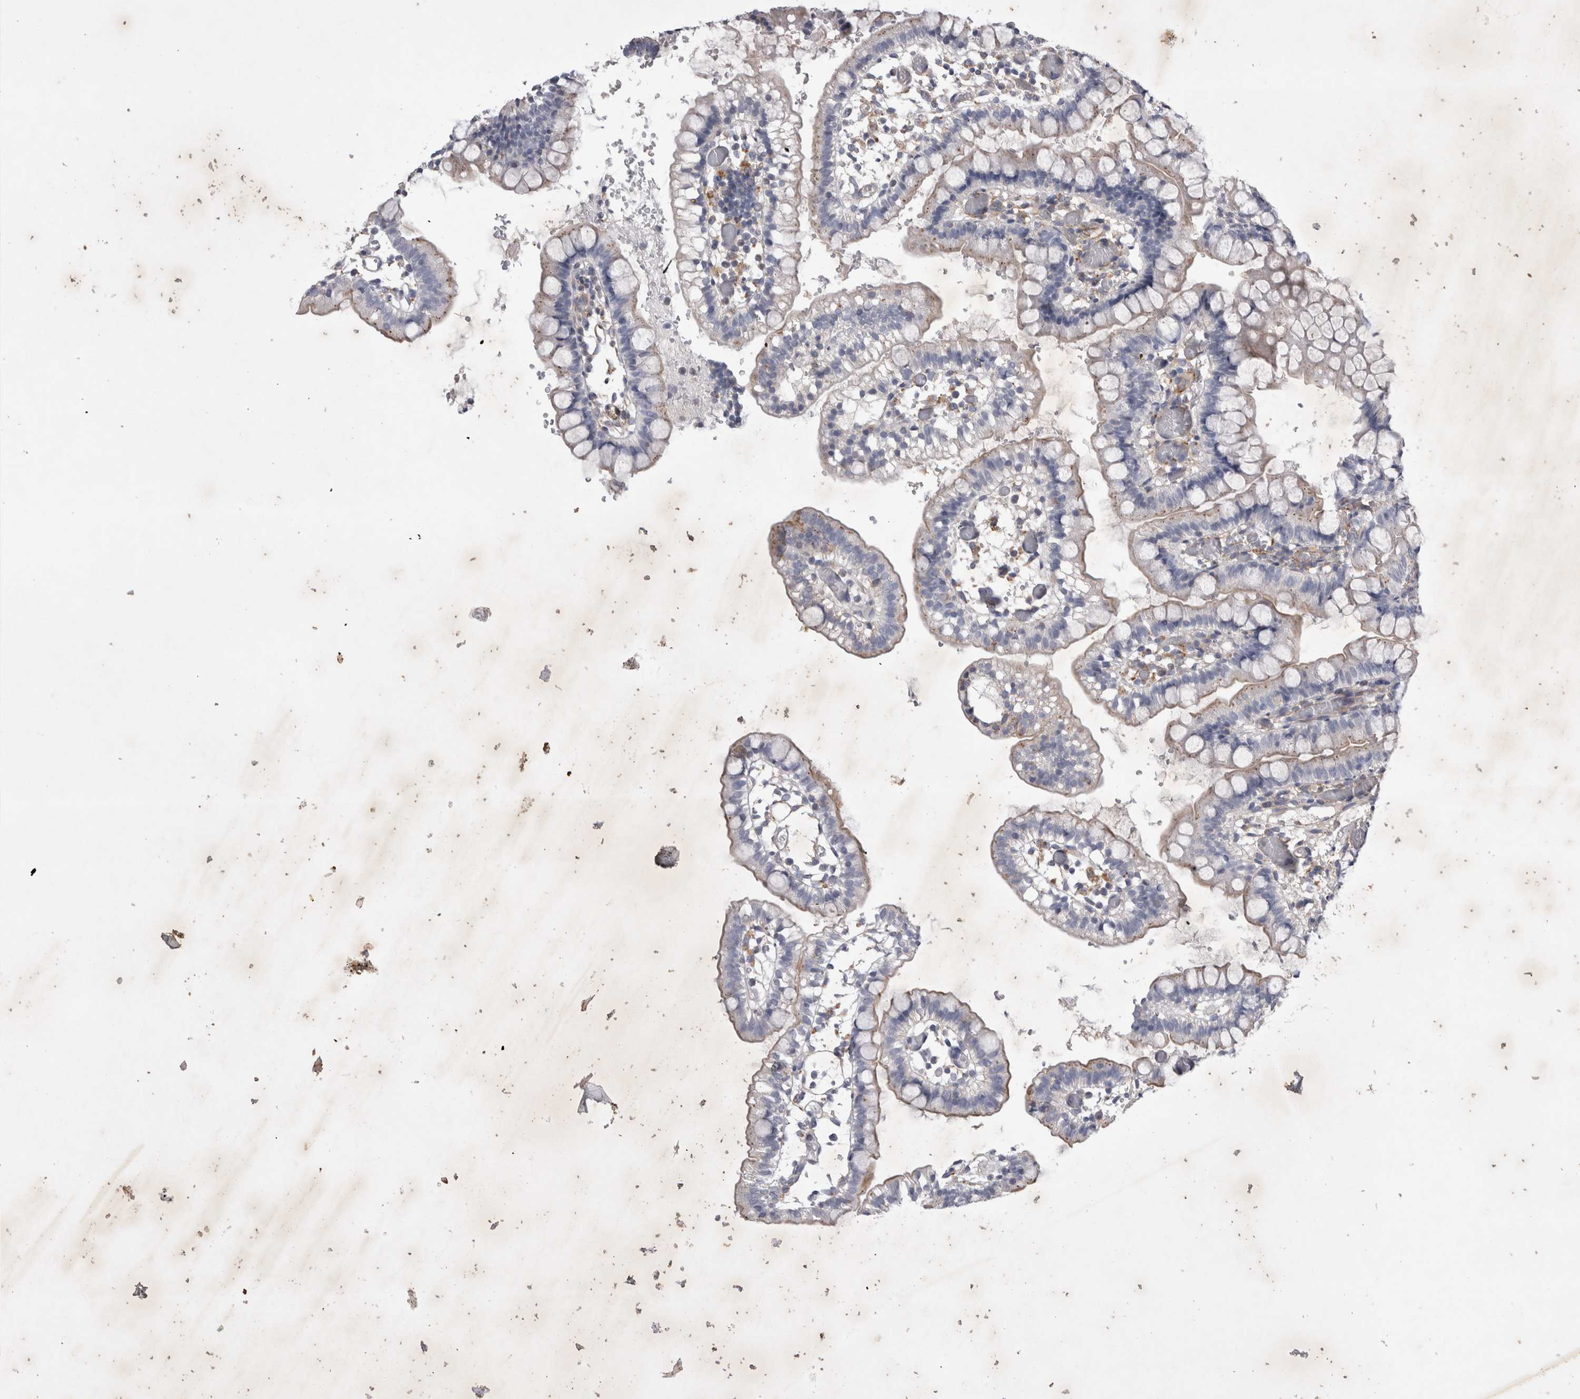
{"staining": {"intensity": "weak", "quantity": "<25%", "location": "cytoplasmic/membranous"}, "tissue": "small intestine", "cell_type": "Glandular cells", "image_type": "normal", "snomed": [{"axis": "morphology", "description": "Normal tissue, NOS"}, {"axis": "morphology", "description": "Developmental malformation"}, {"axis": "topography", "description": "Small intestine"}], "caption": "Immunohistochemistry of normal small intestine displays no staining in glandular cells.", "gene": "STRADB", "patient": {"sex": "male"}}